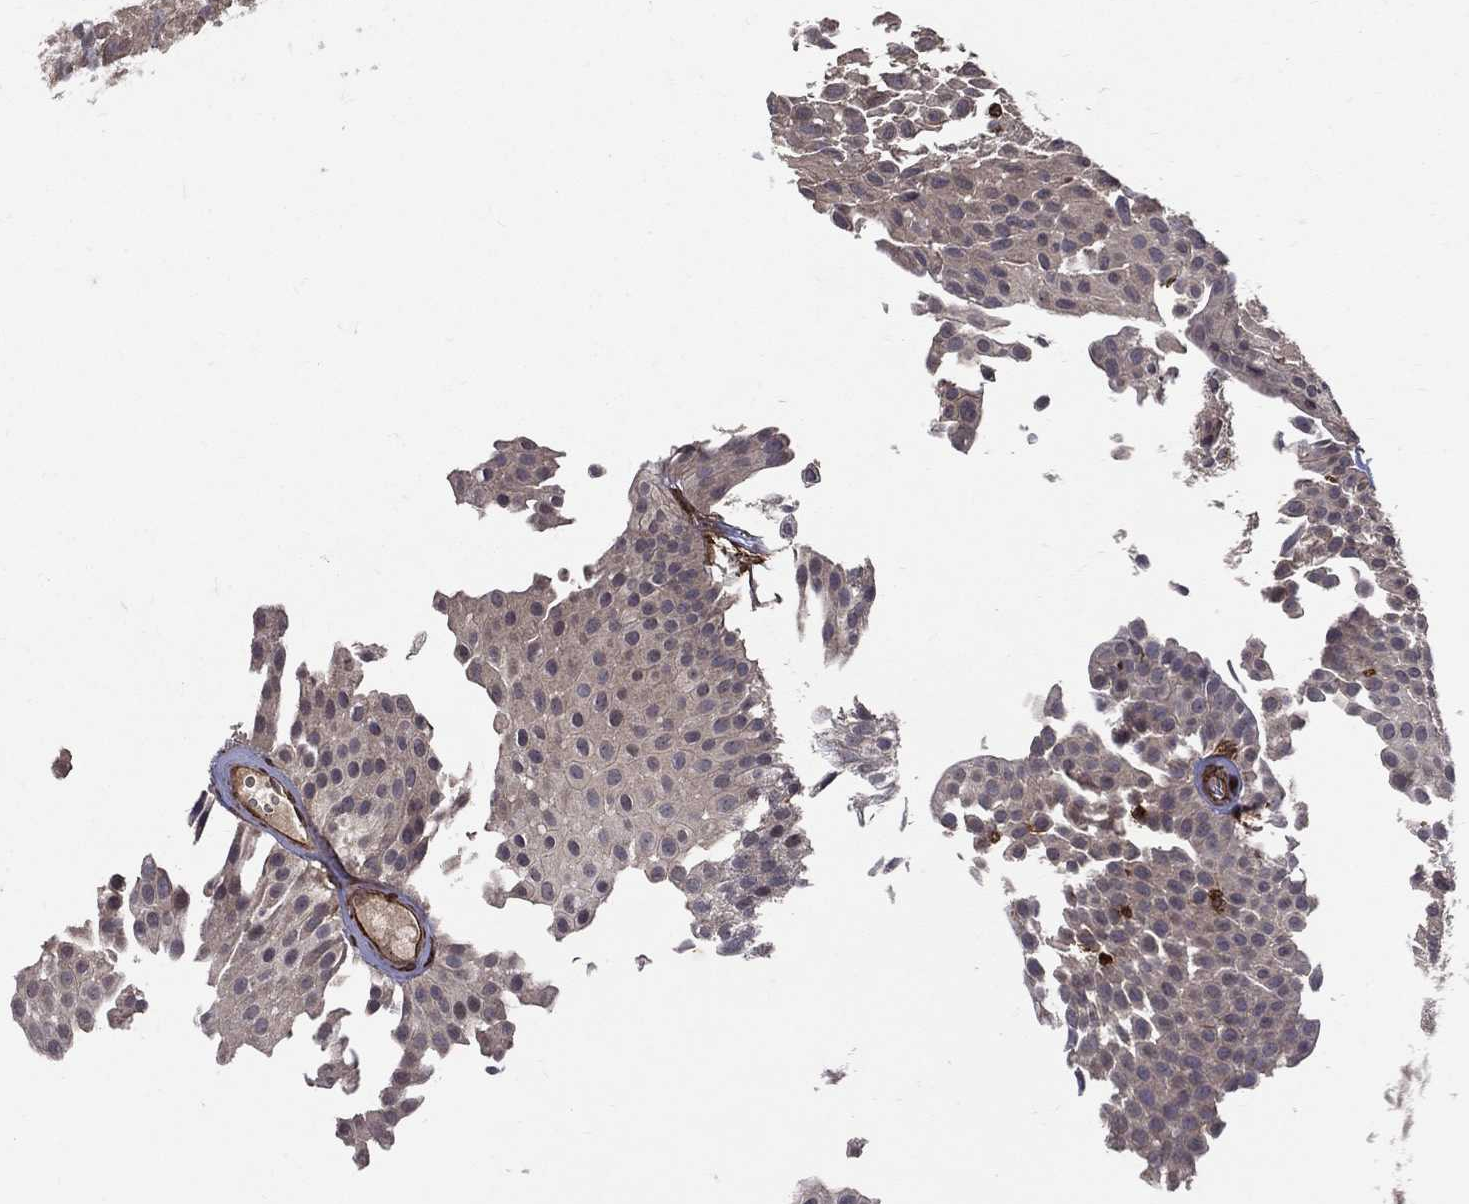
{"staining": {"intensity": "negative", "quantity": "none", "location": "none"}, "tissue": "urothelial cancer", "cell_type": "Tumor cells", "image_type": "cancer", "snomed": [{"axis": "morphology", "description": "Urothelial carcinoma, Low grade"}, {"axis": "topography", "description": "Urinary bladder"}], "caption": "Immunohistochemistry of urothelial carcinoma (low-grade) displays no positivity in tumor cells.", "gene": "DPYSL2", "patient": {"sex": "male", "age": 64}}